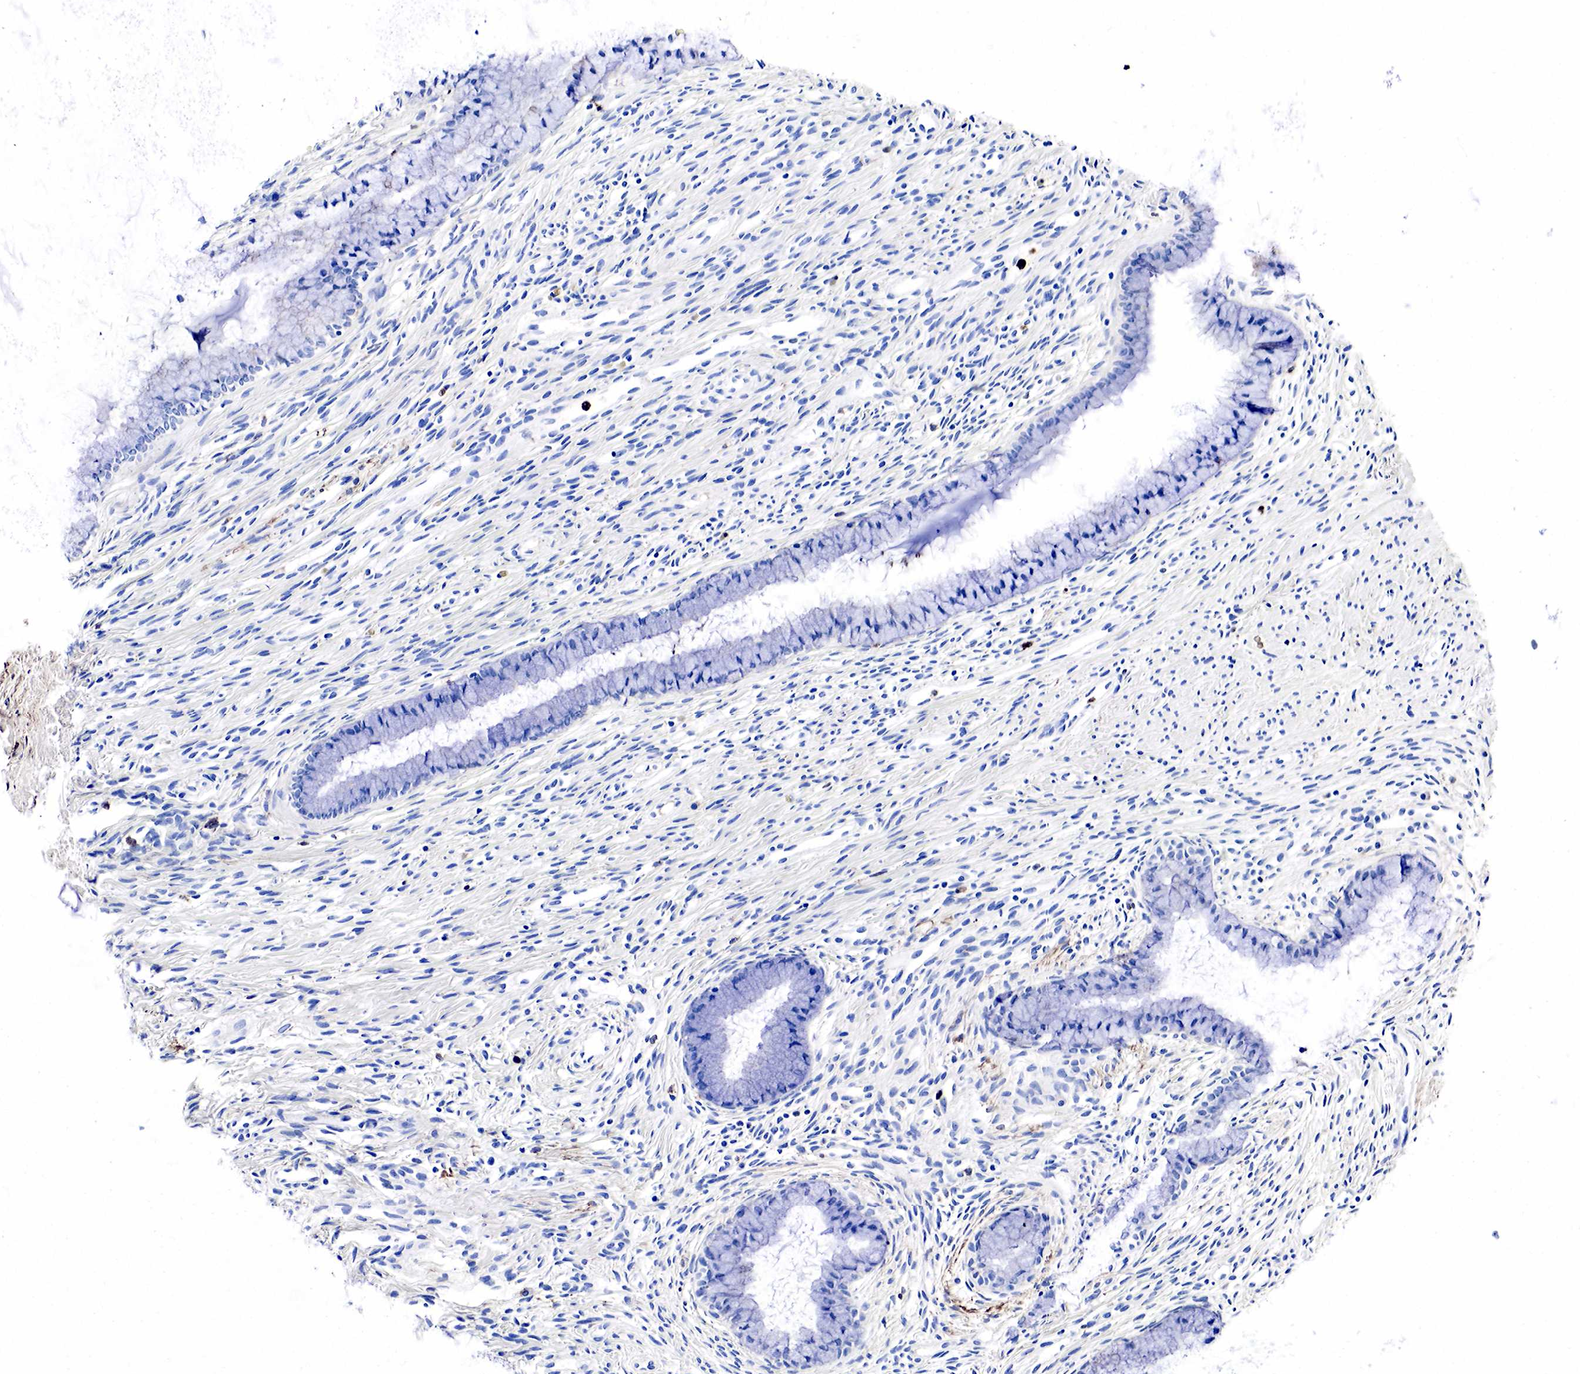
{"staining": {"intensity": "moderate", "quantity": "<25%", "location": "cytoplasmic/membranous"}, "tissue": "cervix", "cell_type": "Glandular cells", "image_type": "normal", "snomed": [{"axis": "morphology", "description": "Normal tissue, NOS"}, {"axis": "topography", "description": "Cervix"}], "caption": "Immunohistochemical staining of benign human cervix demonstrates moderate cytoplasmic/membranous protein positivity in about <25% of glandular cells.", "gene": "LYZ", "patient": {"sex": "female", "age": 82}}